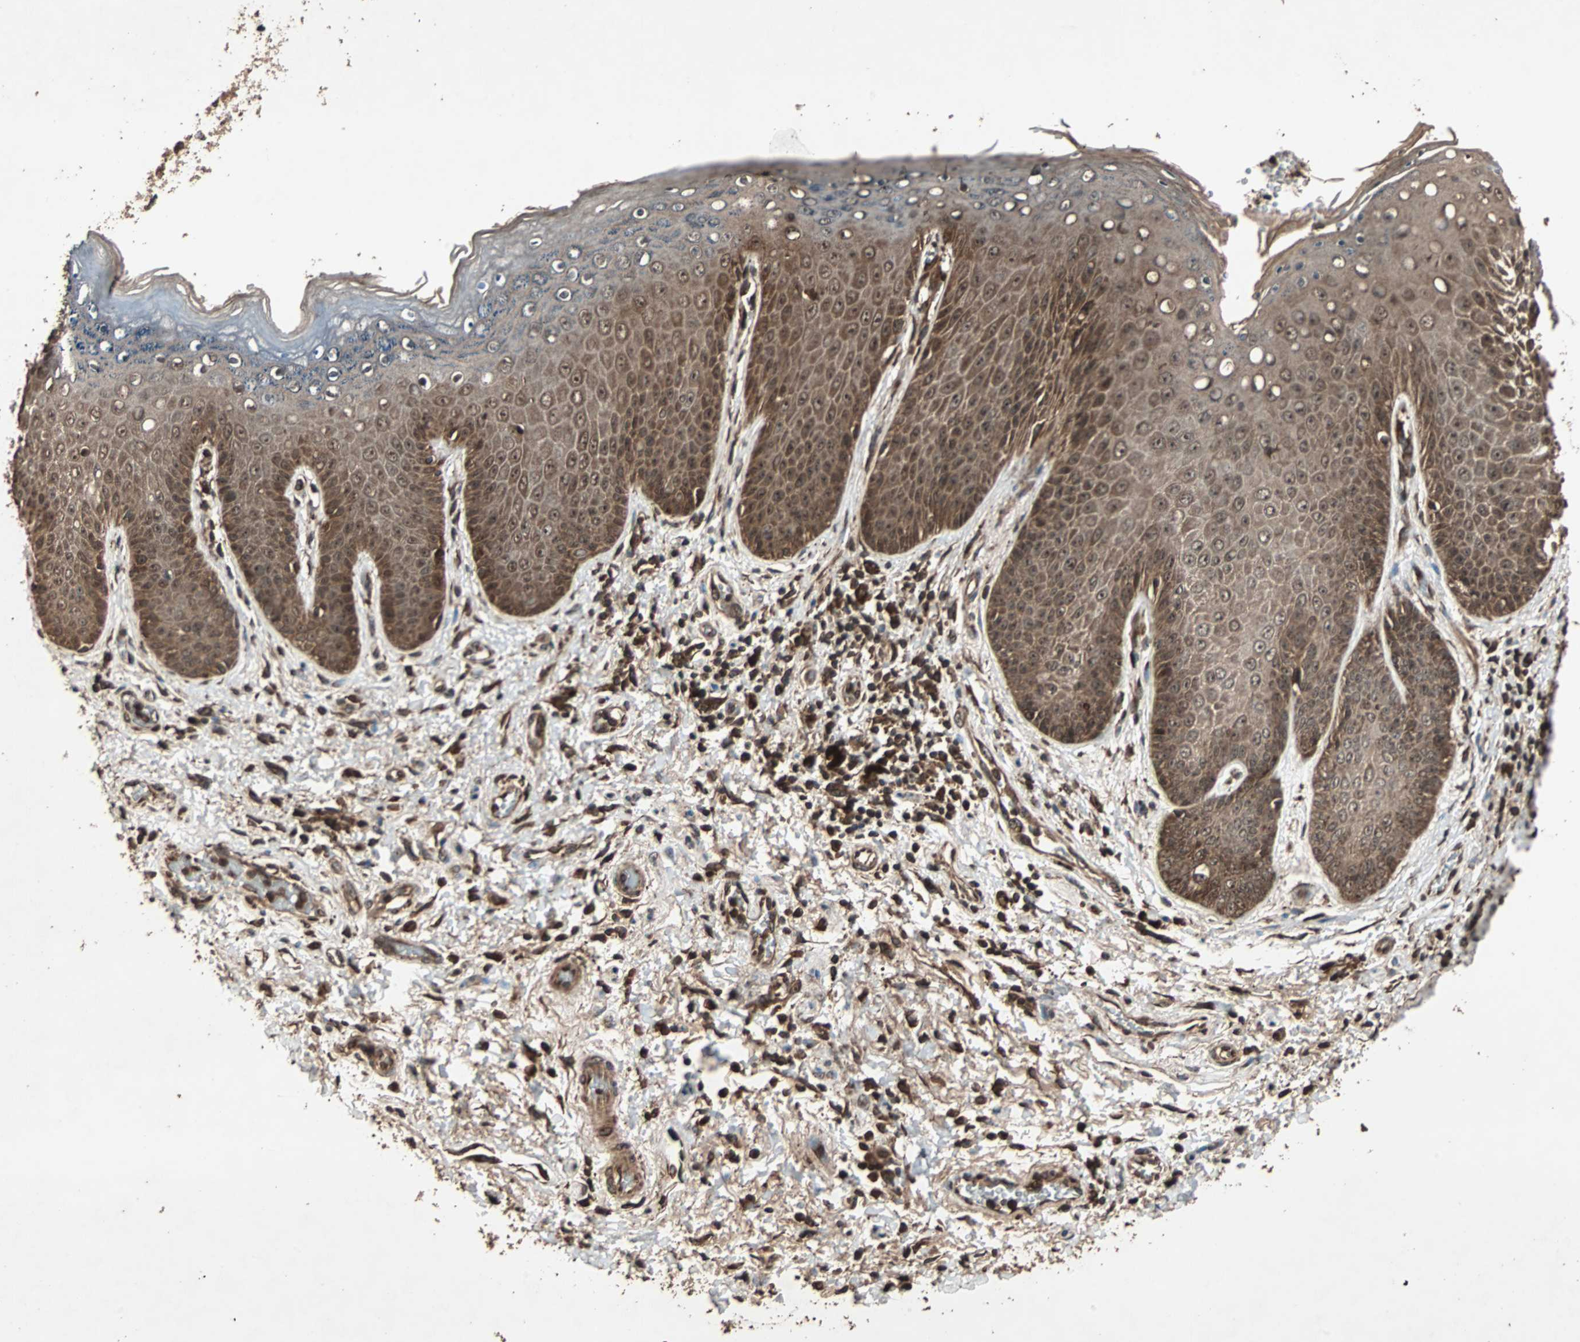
{"staining": {"intensity": "strong", "quantity": ">75%", "location": "cytoplasmic/membranous,nuclear"}, "tissue": "skin", "cell_type": "Epidermal cells", "image_type": "normal", "snomed": [{"axis": "morphology", "description": "Normal tissue, NOS"}, {"axis": "topography", "description": "Anal"}], "caption": "A photomicrograph of human skin stained for a protein reveals strong cytoplasmic/membranous,nuclear brown staining in epidermal cells. (Stains: DAB in brown, nuclei in blue, Microscopy: brightfield microscopy at high magnification).", "gene": "LAMTOR5", "patient": {"sex": "female", "age": 46}}